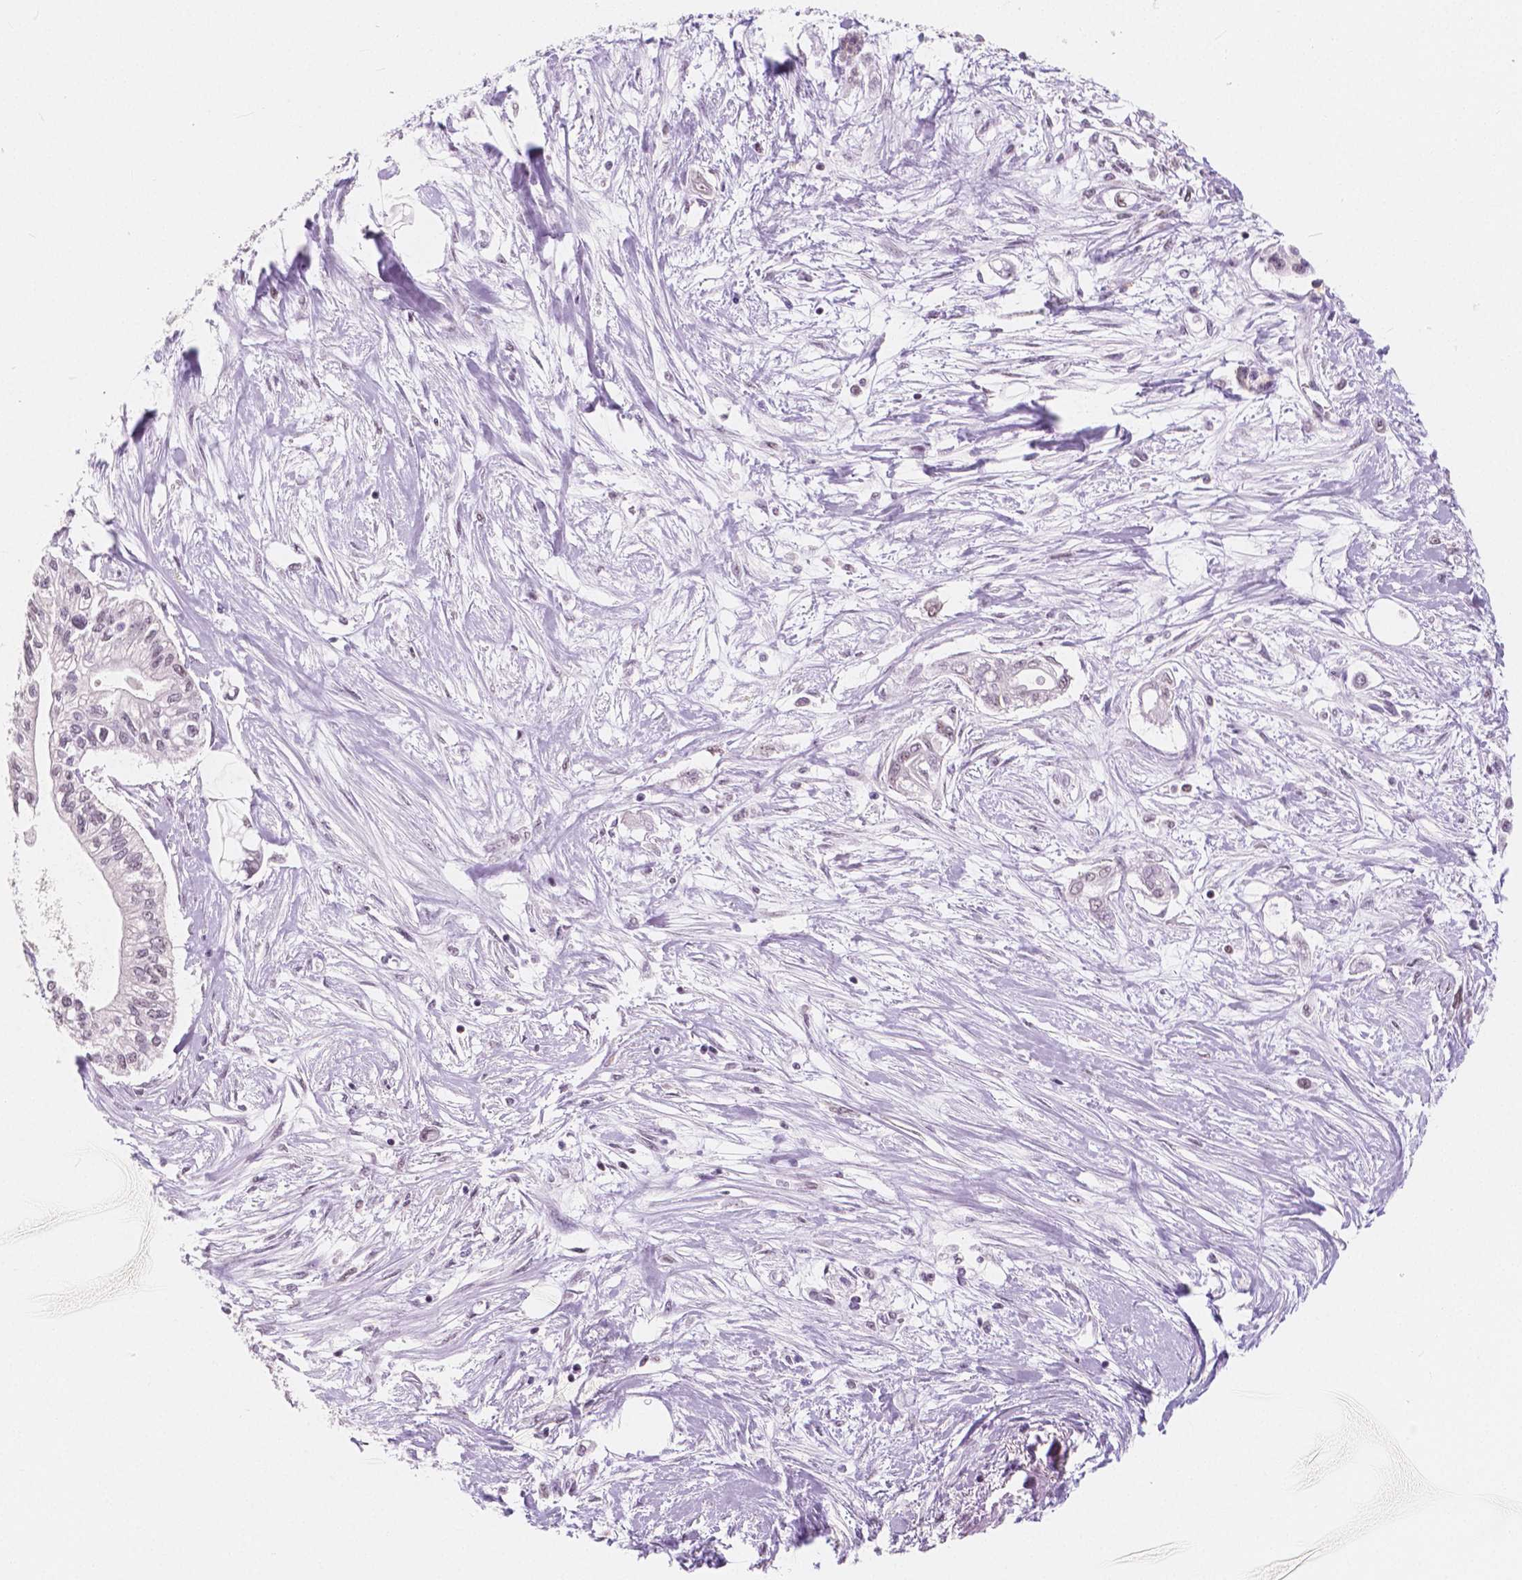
{"staining": {"intensity": "negative", "quantity": "none", "location": "none"}, "tissue": "pancreatic cancer", "cell_type": "Tumor cells", "image_type": "cancer", "snomed": [{"axis": "morphology", "description": "Adenocarcinoma, NOS"}, {"axis": "topography", "description": "Pancreas"}], "caption": "The histopathology image exhibits no significant staining in tumor cells of pancreatic cancer.", "gene": "NOLC1", "patient": {"sex": "female", "age": 77}}